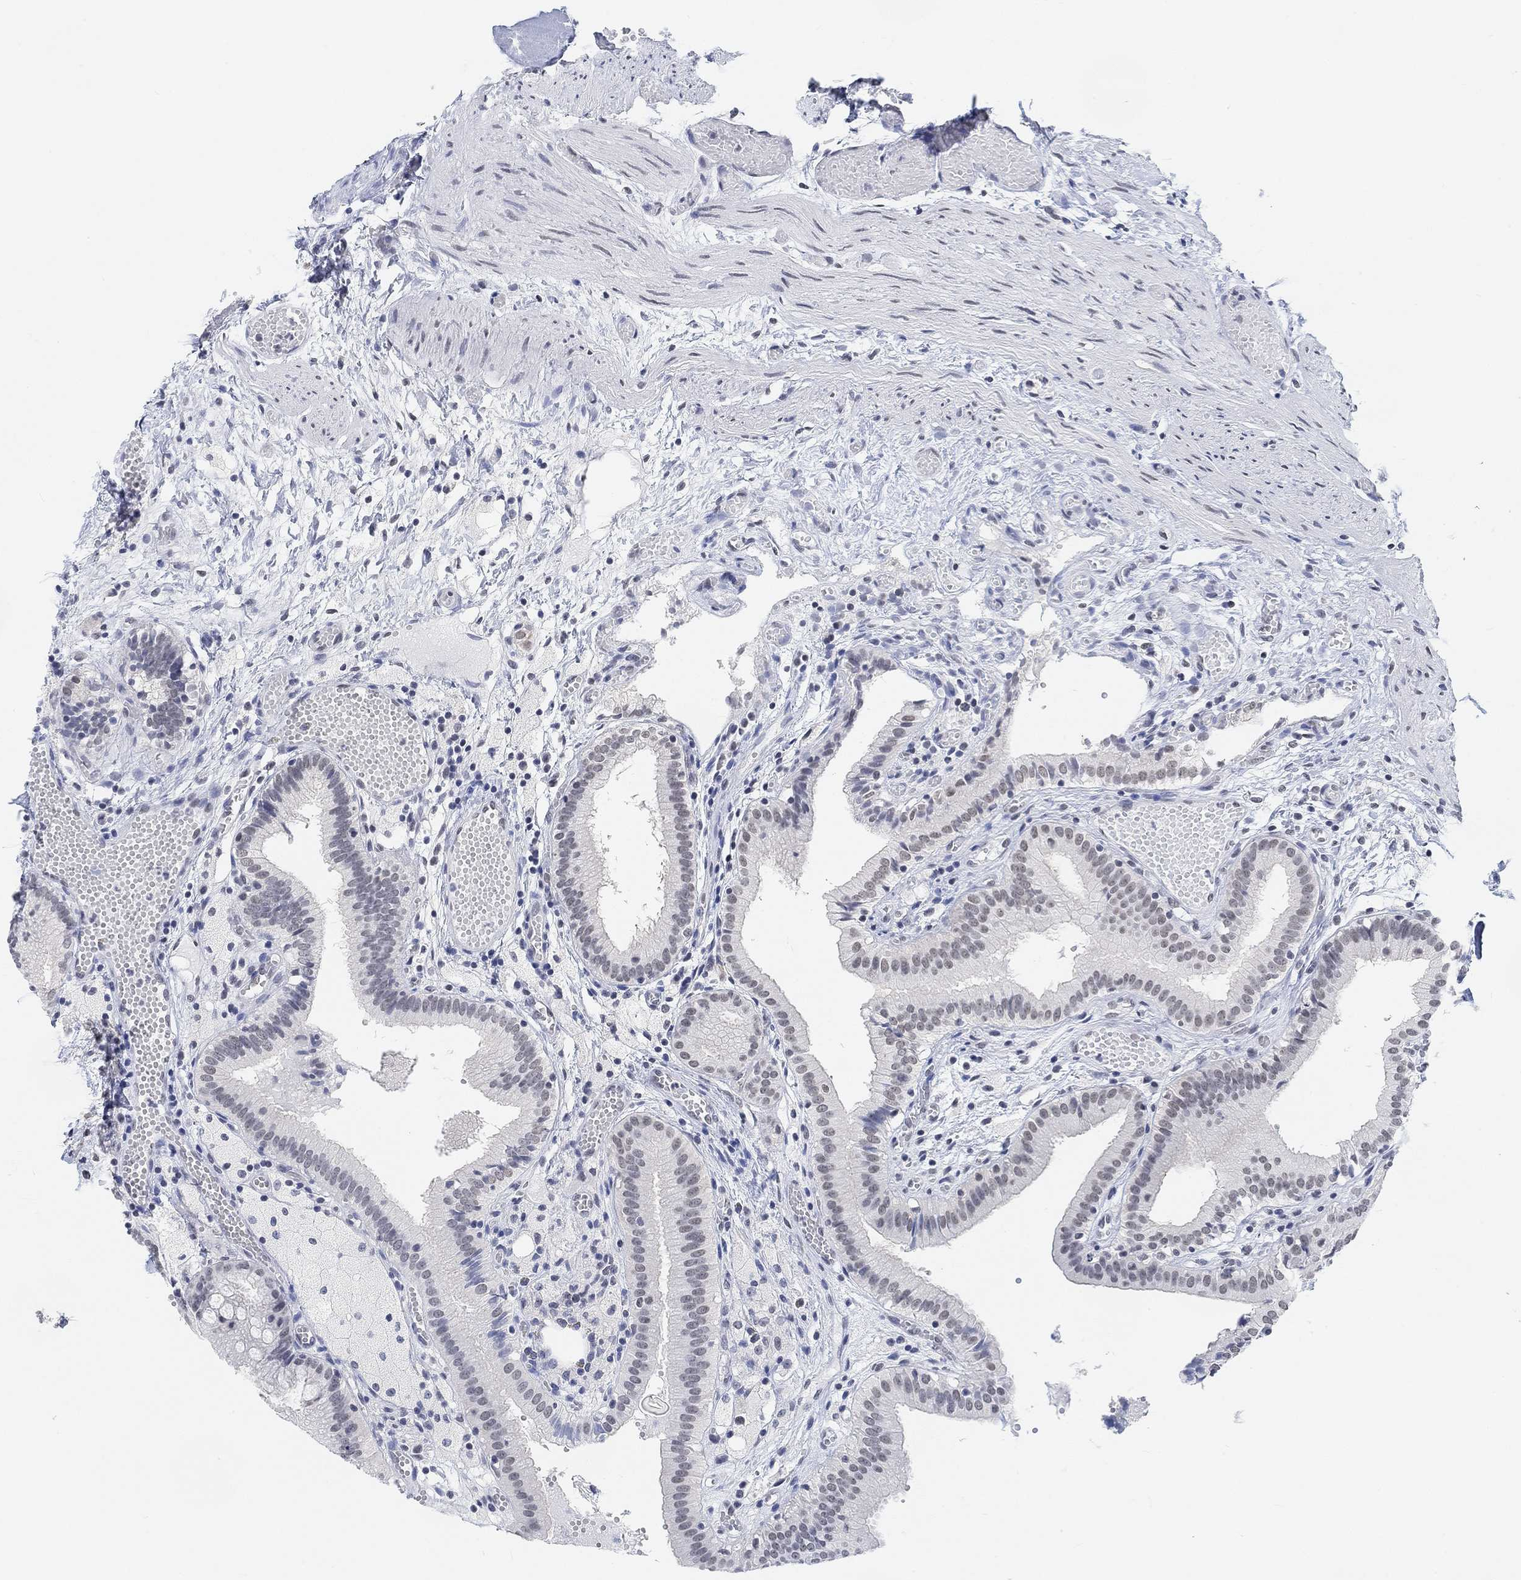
{"staining": {"intensity": "weak", "quantity": "<25%", "location": "nuclear"}, "tissue": "gallbladder", "cell_type": "Glandular cells", "image_type": "normal", "snomed": [{"axis": "morphology", "description": "Normal tissue, NOS"}, {"axis": "topography", "description": "Gallbladder"}], "caption": "Immunohistochemistry (IHC) micrograph of normal gallbladder: human gallbladder stained with DAB displays no significant protein positivity in glandular cells.", "gene": "PURG", "patient": {"sex": "female", "age": 24}}